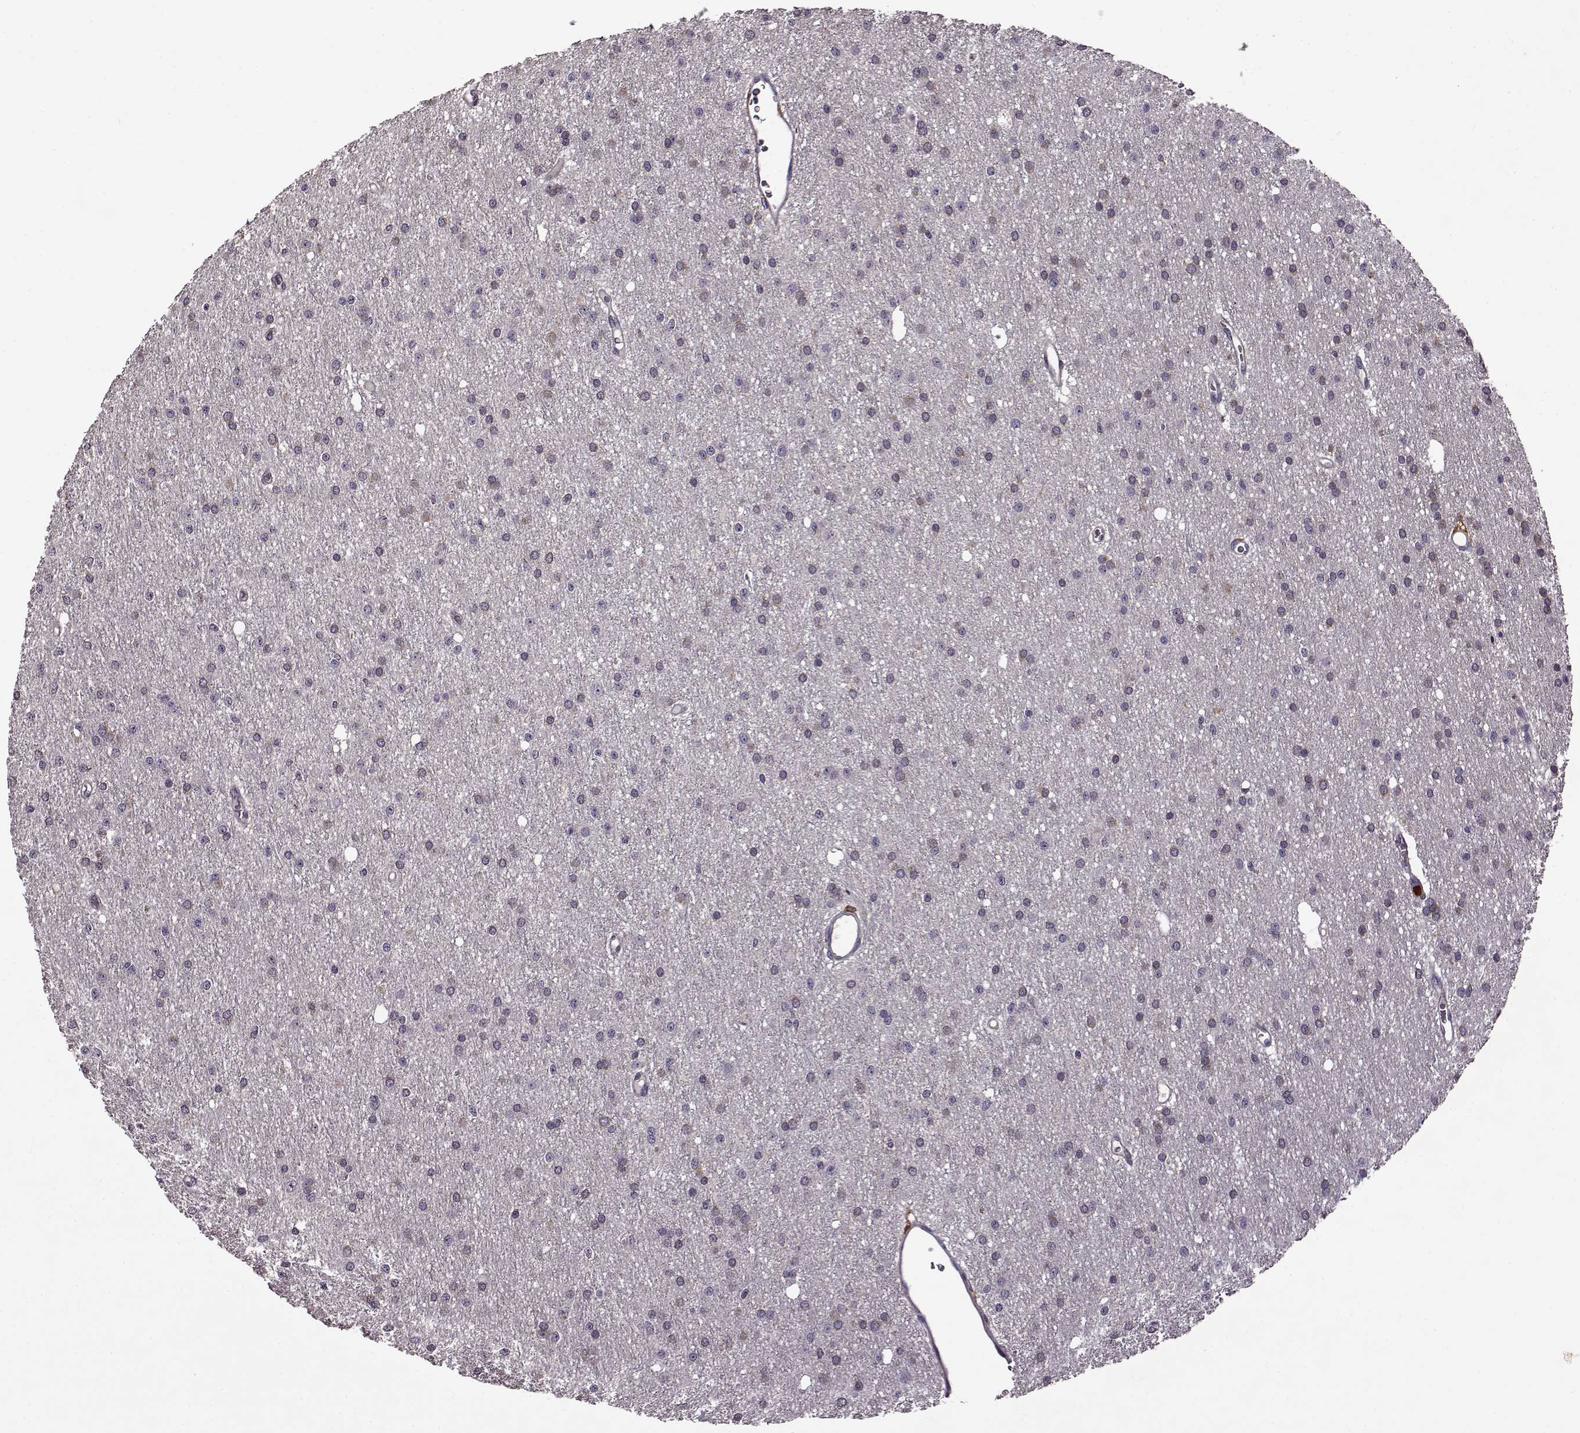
{"staining": {"intensity": "moderate", "quantity": "<25%", "location": "cytoplasmic/membranous"}, "tissue": "glioma", "cell_type": "Tumor cells", "image_type": "cancer", "snomed": [{"axis": "morphology", "description": "Glioma, malignant, Low grade"}, {"axis": "topography", "description": "Brain"}], "caption": "This is a photomicrograph of immunohistochemistry staining of glioma, which shows moderate positivity in the cytoplasmic/membranous of tumor cells.", "gene": "MTSS1", "patient": {"sex": "male", "age": 27}}